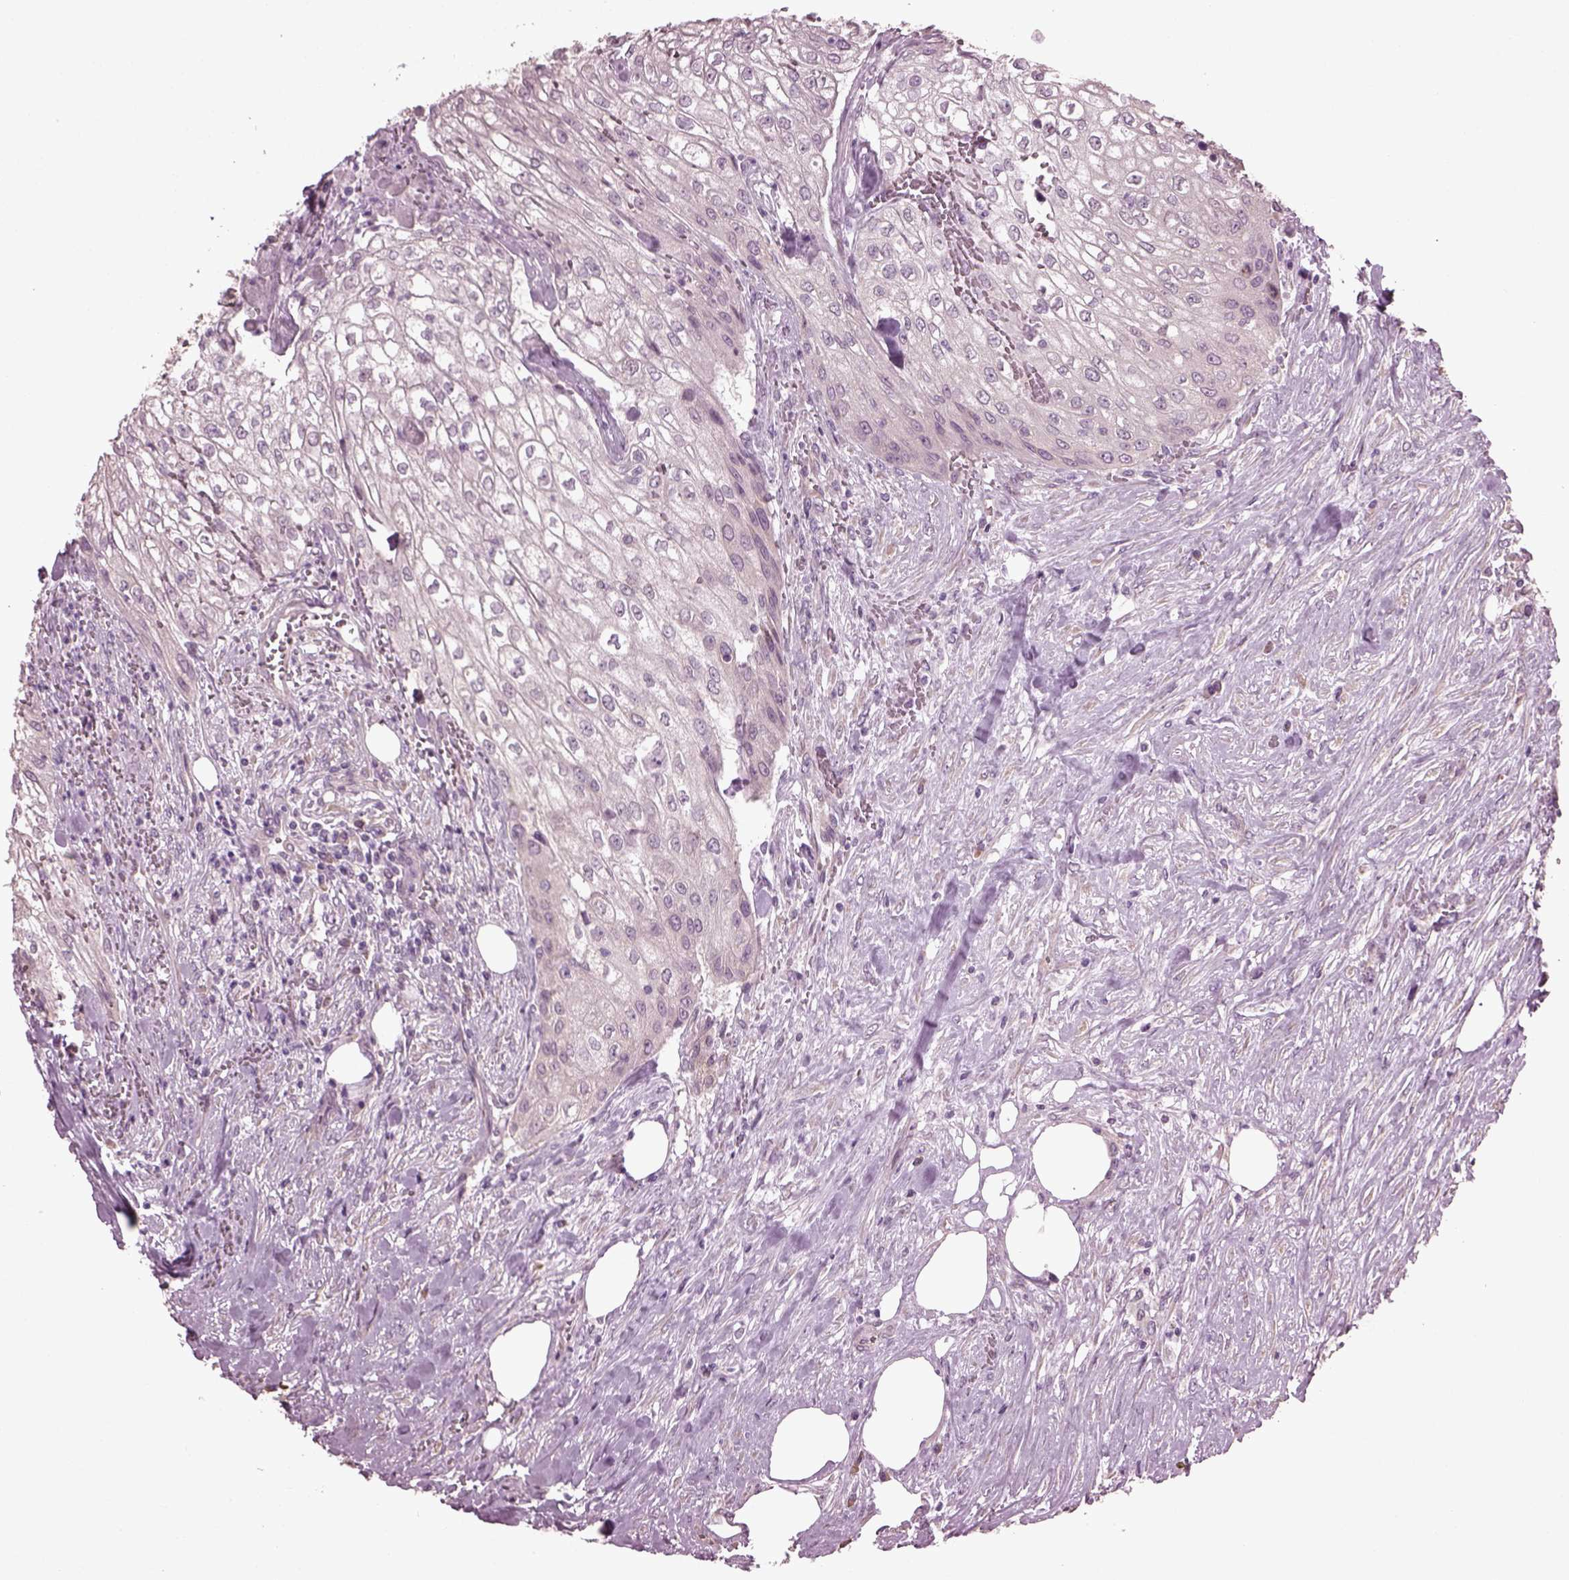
{"staining": {"intensity": "negative", "quantity": "none", "location": "none"}, "tissue": "urothelial cancer", "cell_type": "Tumor cells", "image_type": "cancer", "snomed": [{"axis": "morphology", "description": "Urothelial carcinoma, High grade"}, {"axis": "topography", "description": "Urinary bladder"}], "caption": "Immunohistochemistry of urothelial cancer reveals no staining in tumor cells.", "gene": "CABP5", "patient": {"sex": "male", "age": 62}}